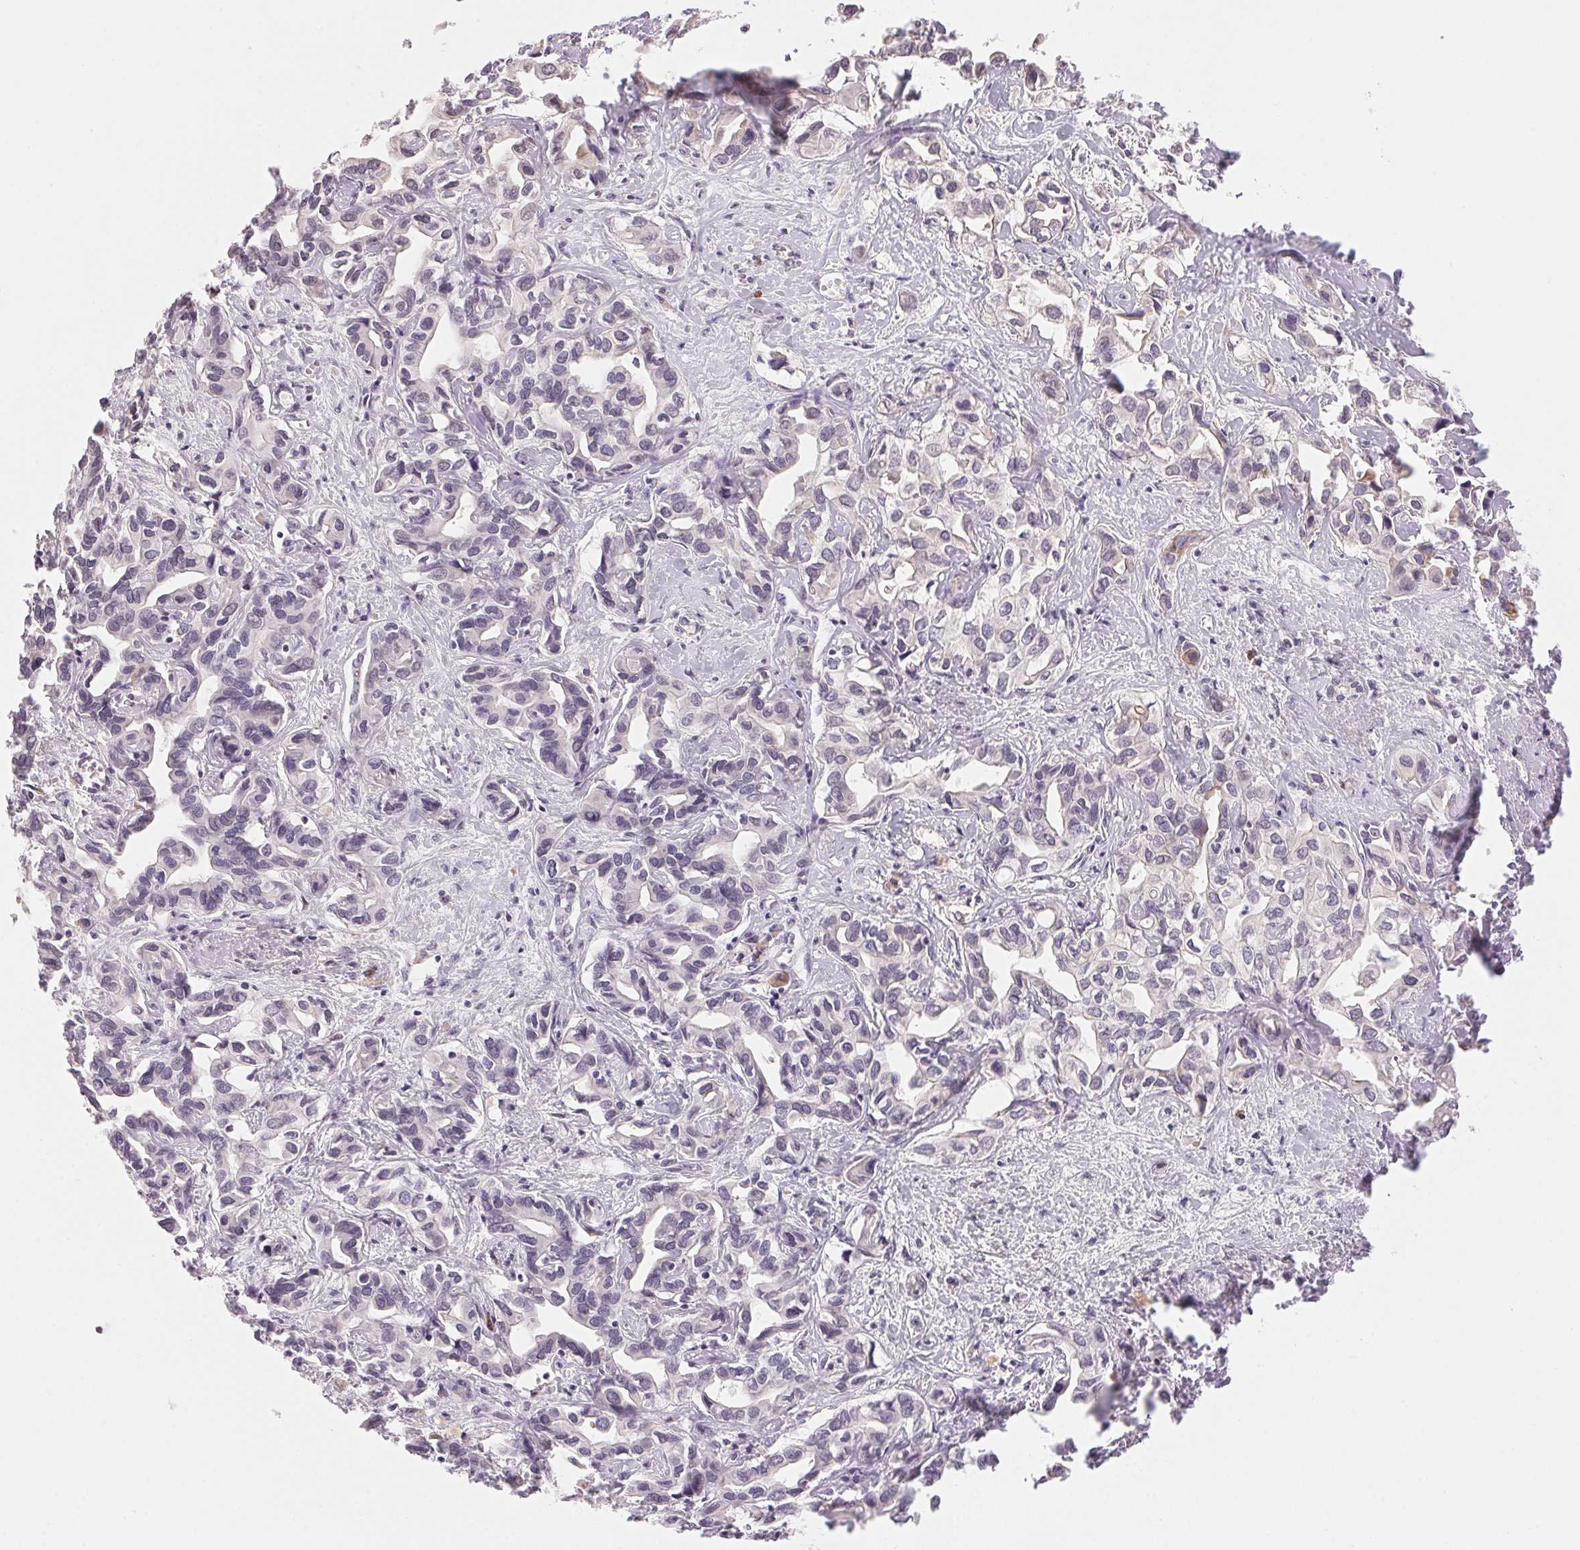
{"staining": {"intensity": "negative", "quantity": "none", "location": "none"}, "tissue": "liver cancer", "cell_type": "Tumor cells", "image_type": "cancer", "snomed": [{"axis": "morphology", "description": "Cholangiocarcinoma"}, {"axis": "topography", "description": "Liver"}], "caption": "Immunohistochemistry histopathology image of neoplastic tissue: human liver cancer (cholangiocarcinoma) stained with DAB shows no significant protein staining in tumor cells.", "gene": "FNDC4", "patient": {"sex": "female", "age": 64}}